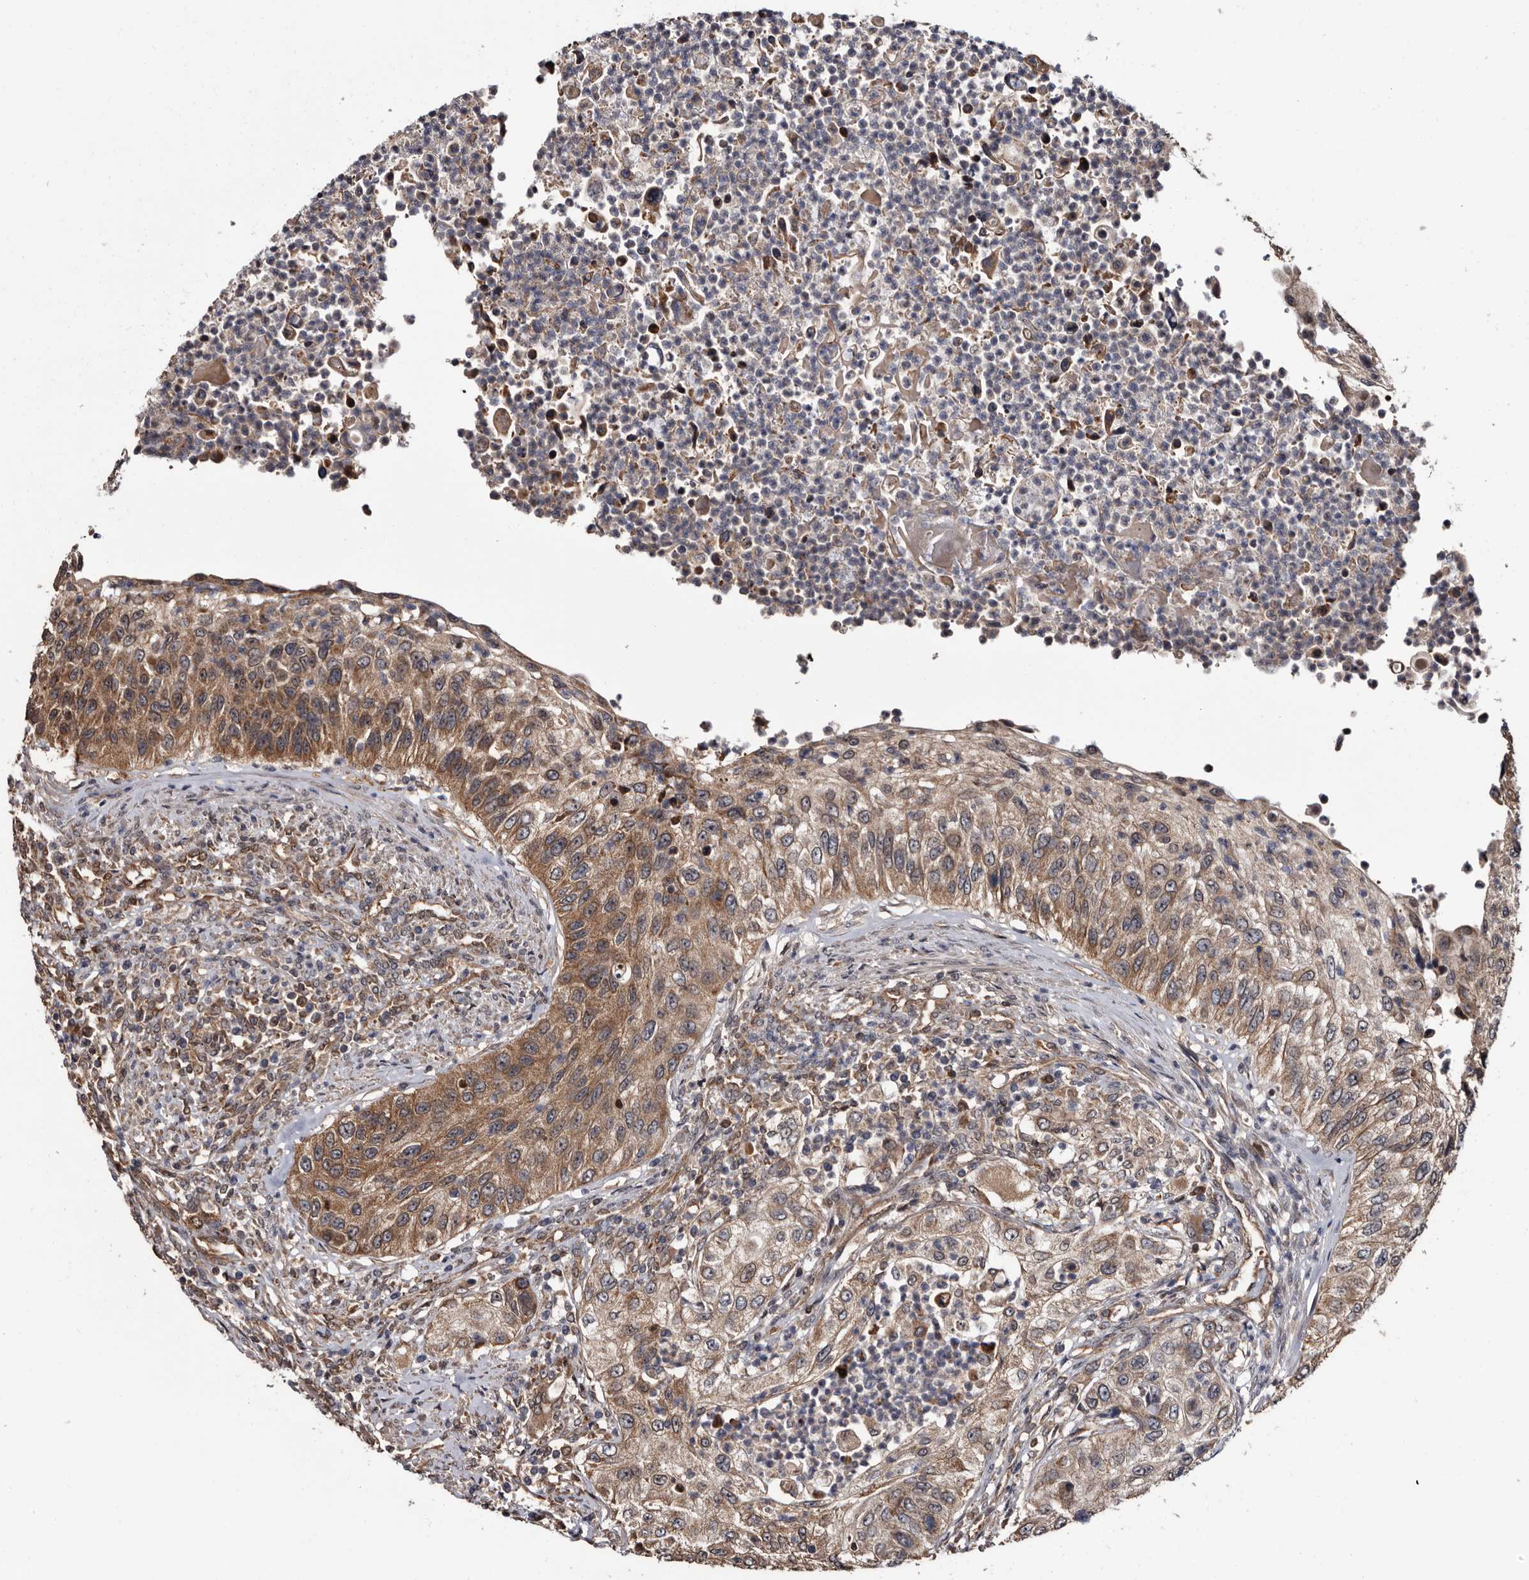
{"staining": {"intensity": "moderate", "quantity": "25%-75%", "location": "cytoplasmic/membranous"}, "tissue": "urothelial cancer", "cell_type": "Tumor cells", "image_type": "cancer", "snomed": [{"axis": "morphology", "description": "Urothelial carcinoma, High grade"}, {"axis": "topography", "description": "Urinary bladder"}], "caption": "High-grade urothelial carcinoma stained for a protein demonstrates moderate cytoplasmic/membranous positivity in tumor cells. Using DAB (brown) and hematoxylin (blue) stains, captured at high magnification using brightfield microscopy.", "gene": "TTI2", "patient": {"sex": "female", "age": 60}}